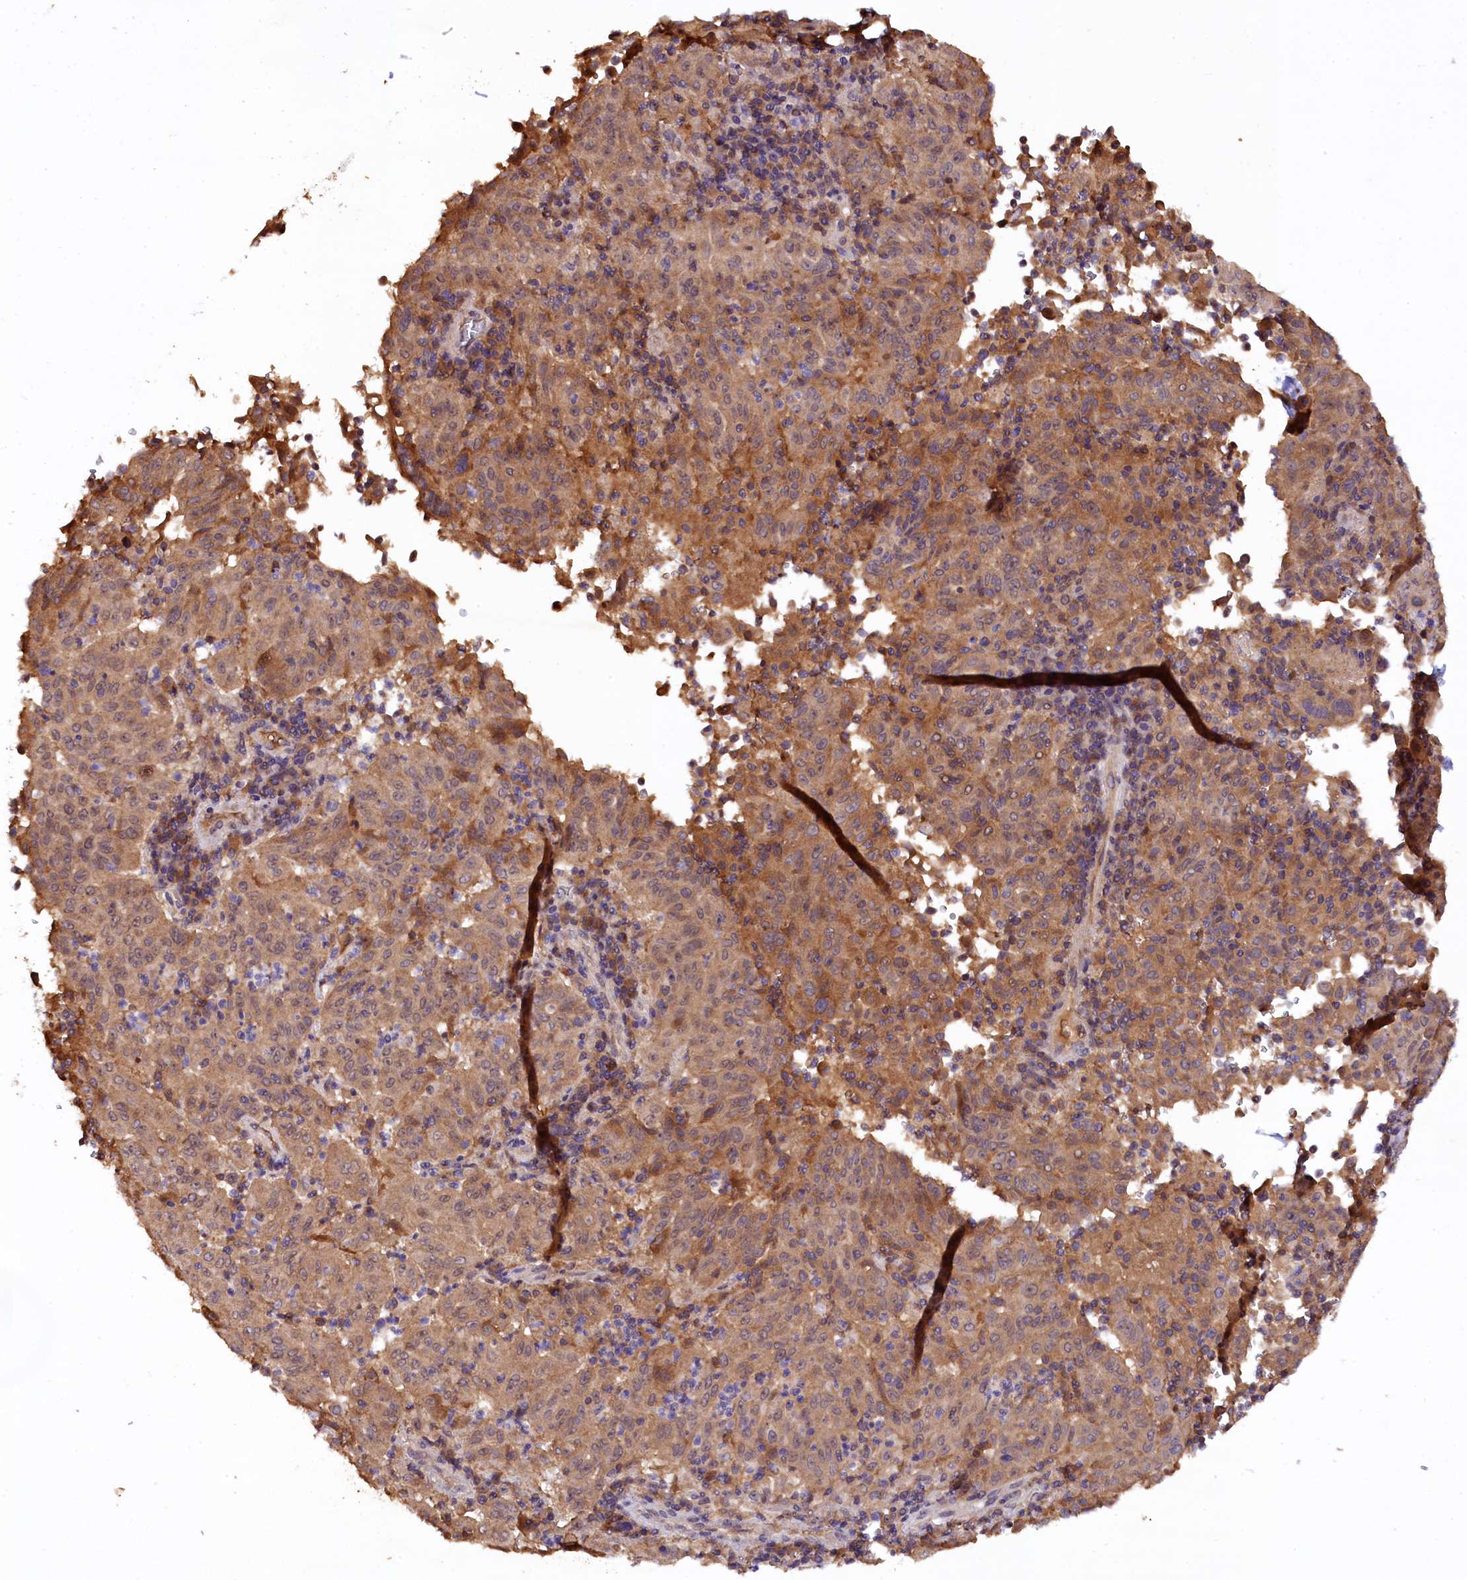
{"staining": {"intensity": "moderate", "quantity": ">75%", "location": "cytoplasmic/membranous"}, "tissue": "pancreatic cancer", "cell_type": "Tumor cells", "image_type": "cancer", "snomed": [{"axis": "morphology", "description": "Adenocarcinoma, NOS"}, {"axis": "topography", "description": "Pancreas"}], "caption": "Immunohistochemistry (DAB (3,3'-diaminobenzidine)) staining of pancreatic cancer shows moderate cytoplasmic/membranous protein positivity in about >75% of tumor cells. (brown staining indicates protein expression, while blue staining denotes nuclei).", "gene": "PLXNB1", "patient": {"sex": "male", "age": 51}}